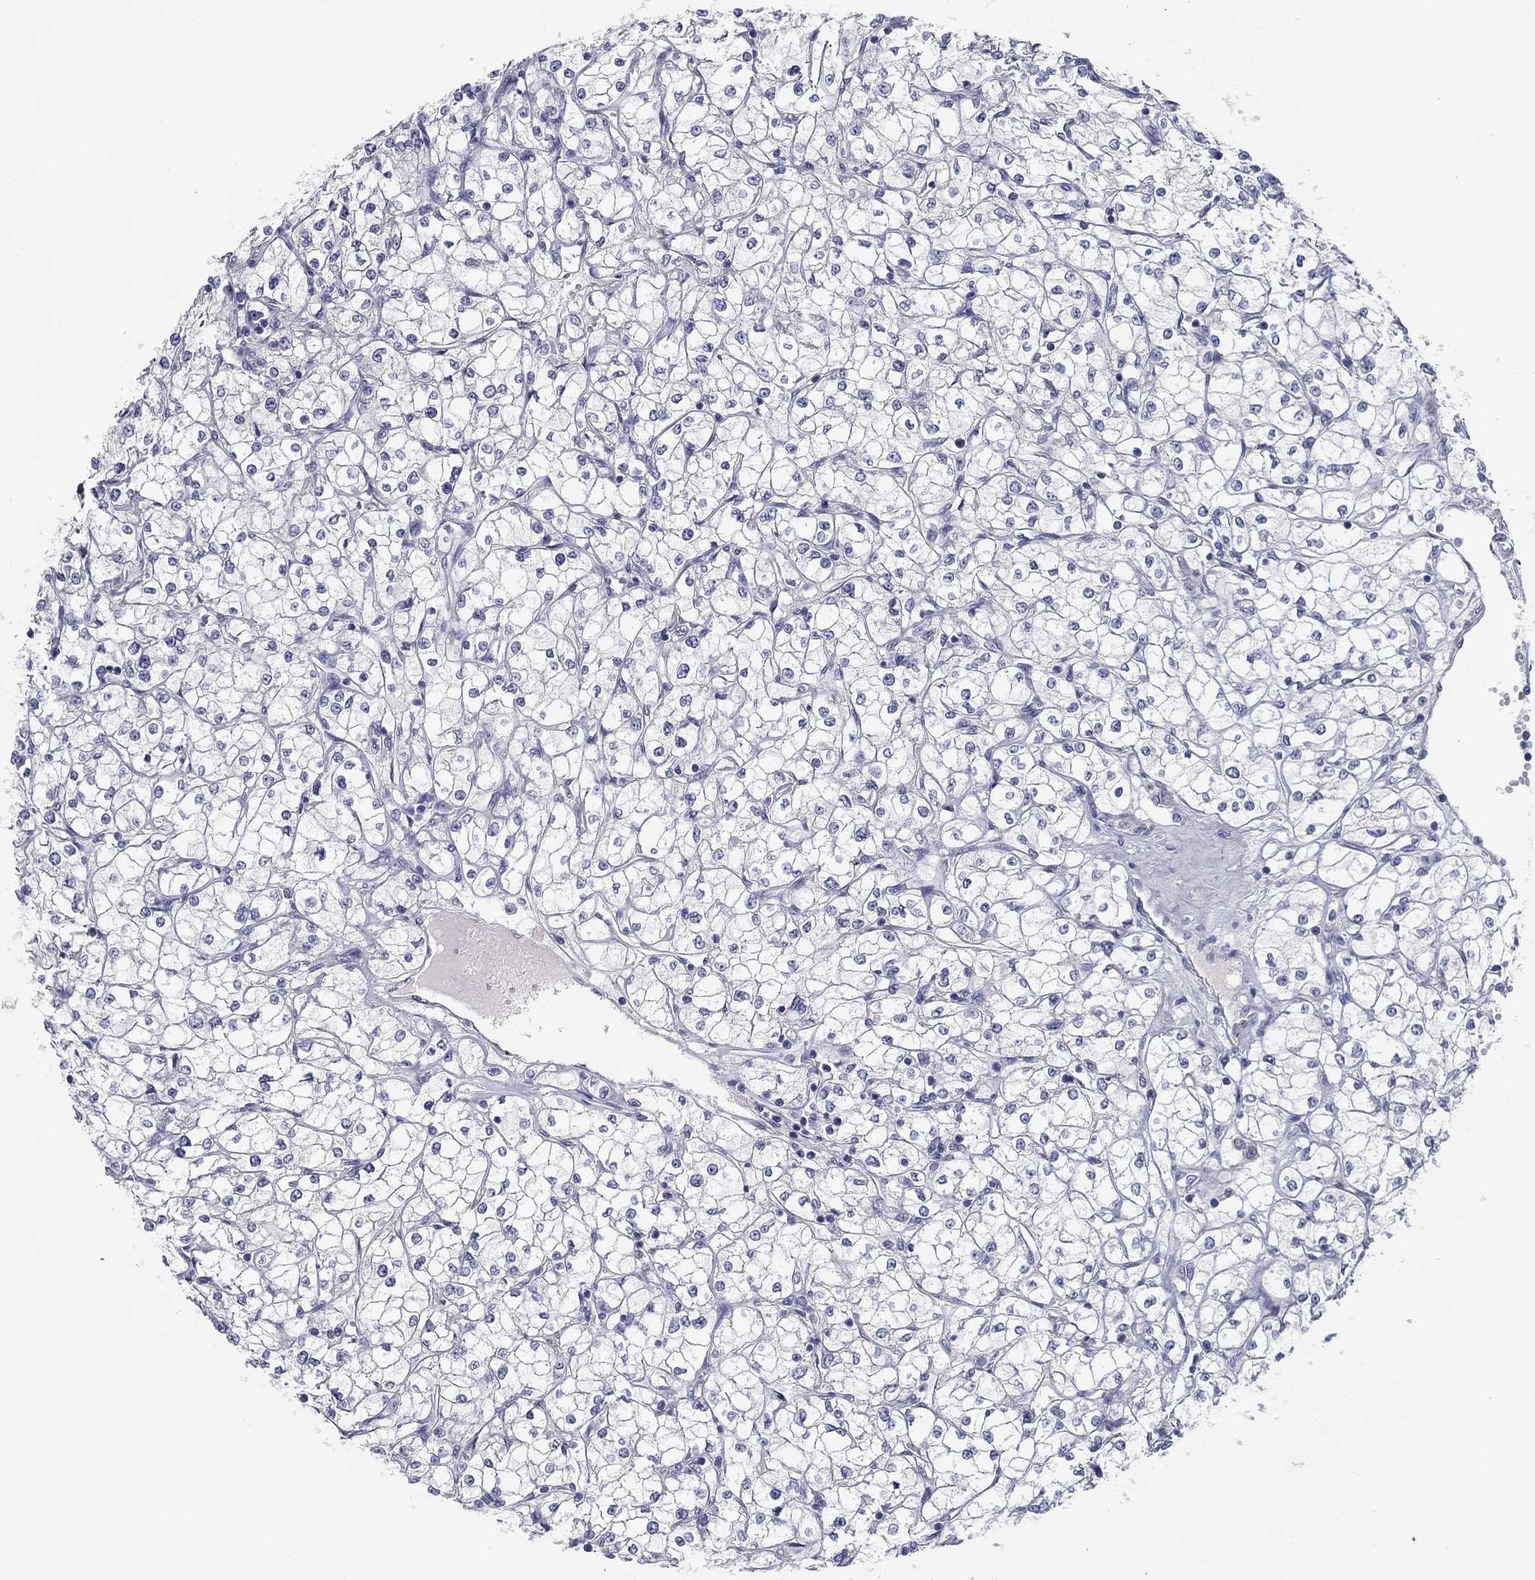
{"staining": {"intensity": "negative", "quantity": "none", "location": "none"}, "tissue": "renal cancer", "cell_type": "Tumor cells", "image_type": "cancer", "snomed": [{"axis": "morphology", "description": "Adenocarcinoma, NOS"}, {"axis": "topography", "description": "Kidney"}], "caption": "Image shows no significant protein staining in tumor cells of renal adenocarcinoma. (DAB (3,3'-diaminobenzidine) IHC with hematoxylin counter stain).", "gene": "SEPTIN3", "patient": {"sex": "male", "age": 67}}